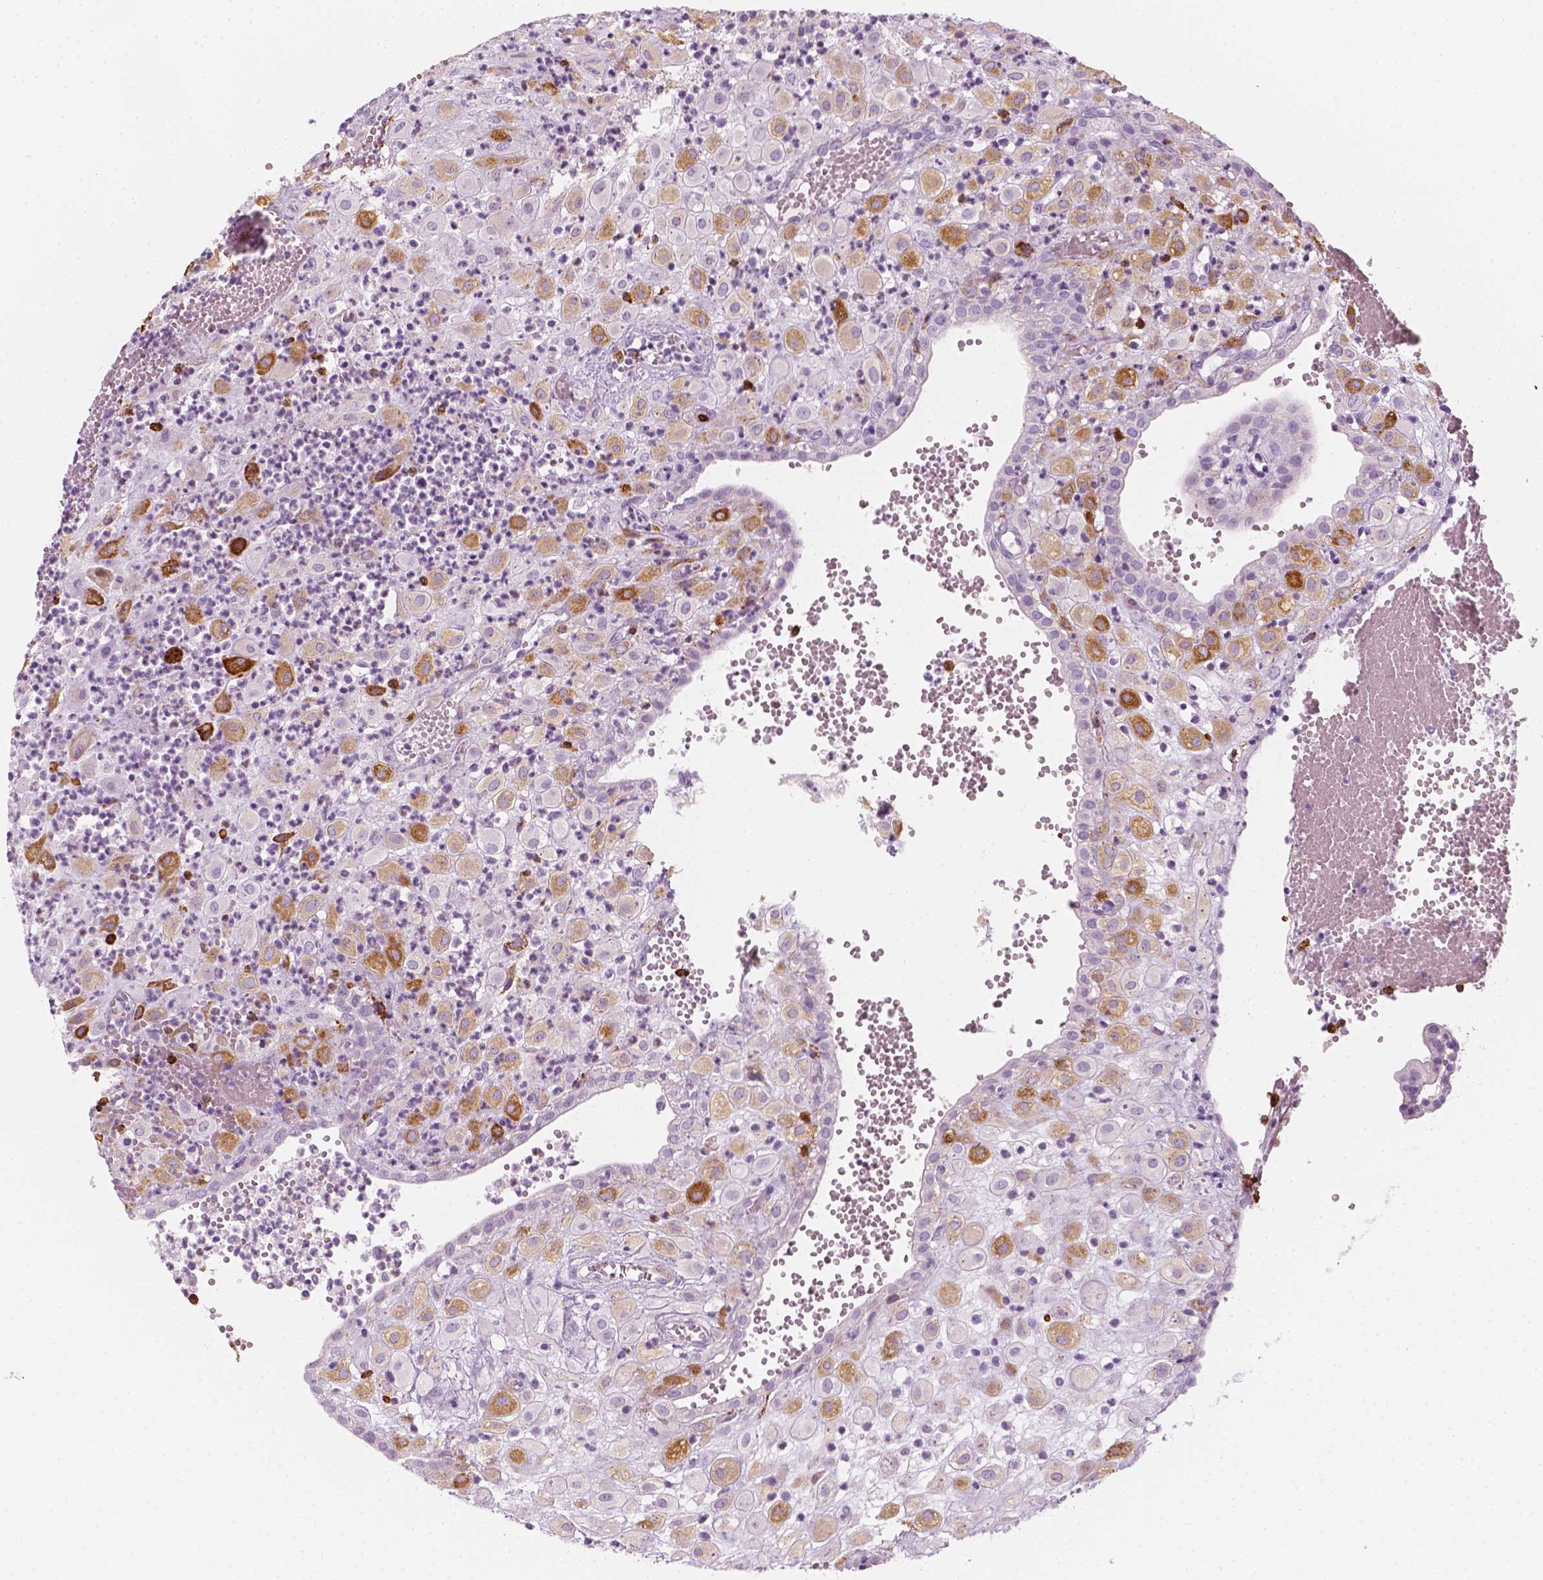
{"staining": {"intensity": "strong", "quantity": "<25%", "location": "cytoplasmic/membranous"}, "tissue": "placenta", "cell_type": "Decidual cells", "image_type": "normal", "snomed": [{"axis": "morphology", "description": "Normal tissue, NOS"}, {"axis": "topography", "description": "Placenta"}], "caption": "Placenta stained with immunohistochemistry (IHC) shows strong cytoplasmic/membranous expression in about <25% of decidual cells.", "gene": "CES1", "patient": {"sex": "female", "age": 24}}